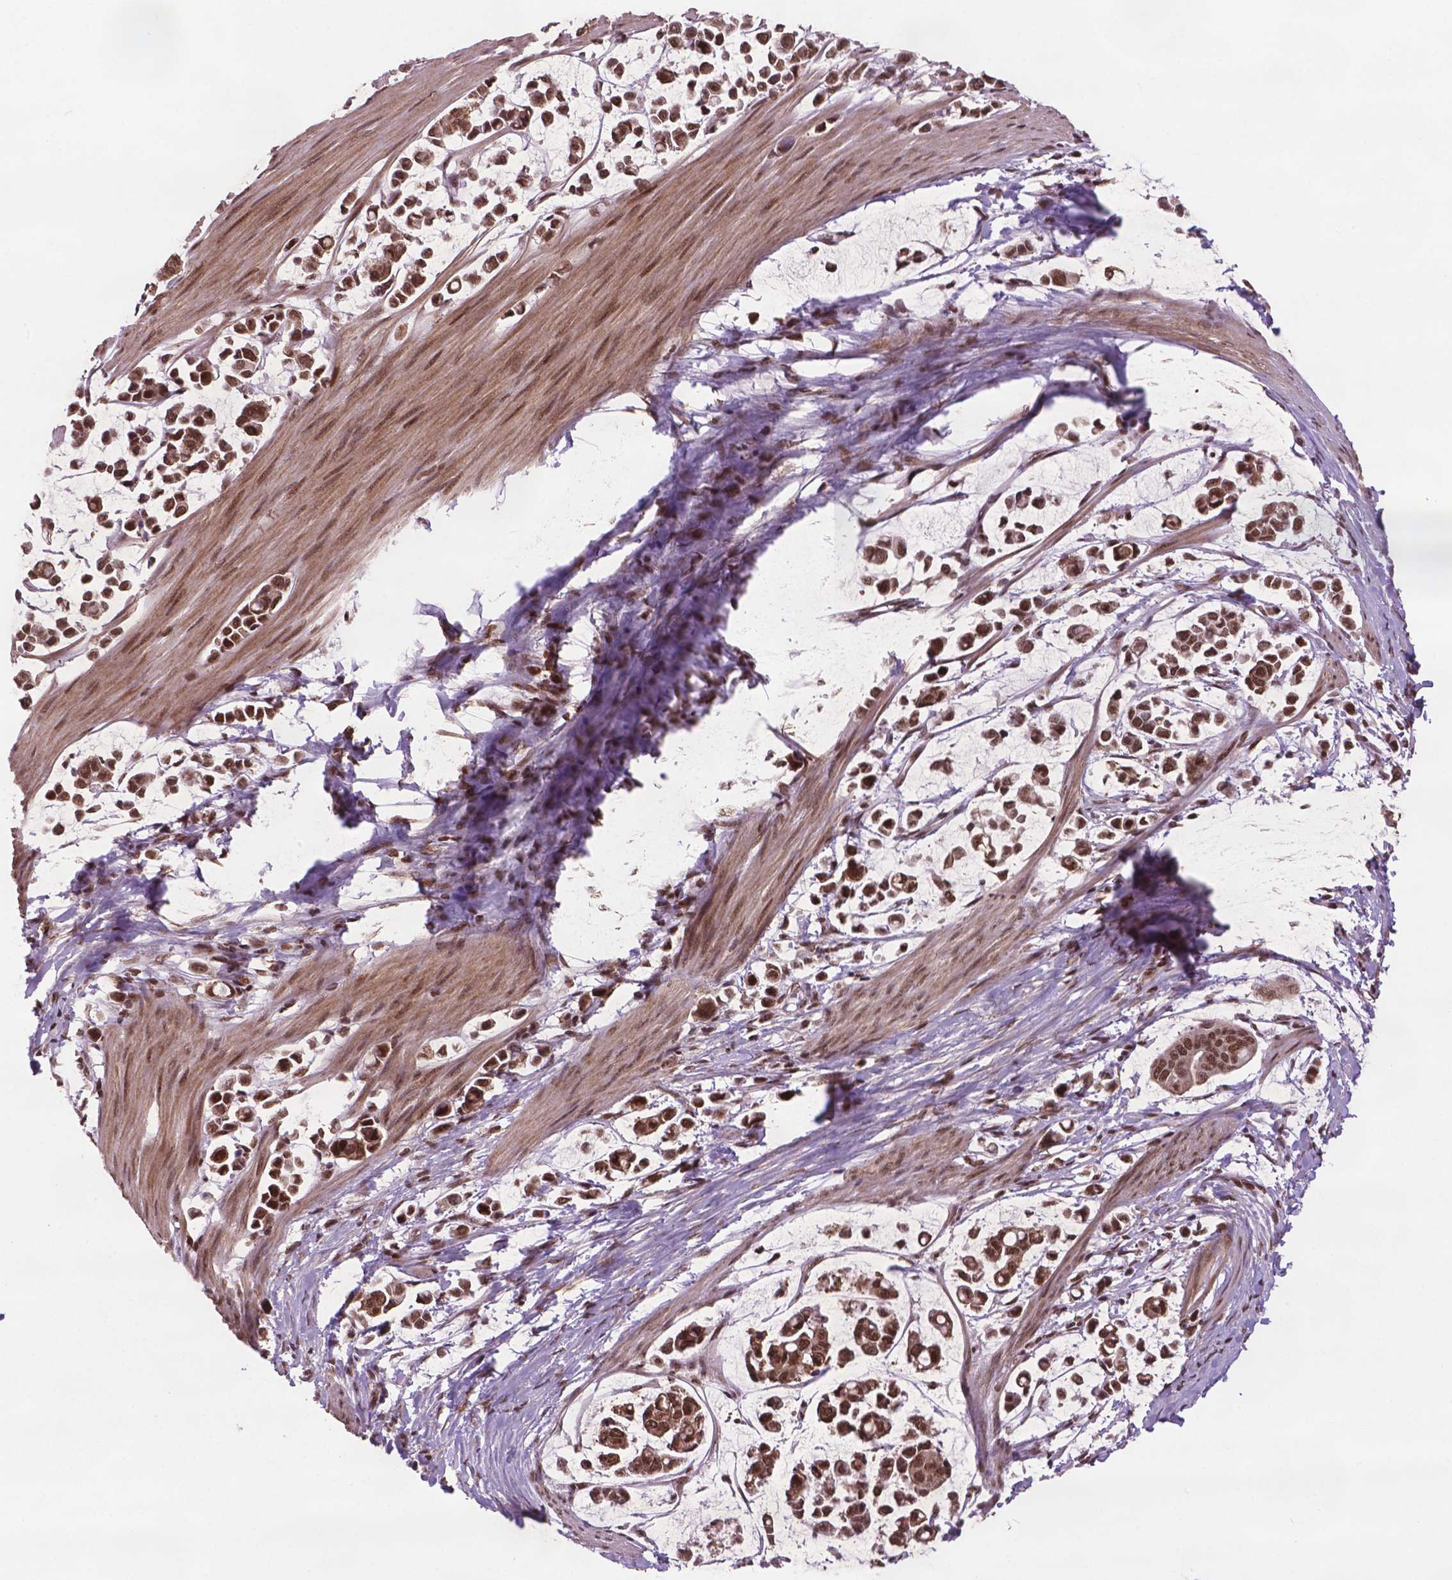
{"staining": {"intensity": "strong", "quantity": ">75%", "location": "nuclear"}, "tissue": "stomach cancer", "cell_type": "Tumor cells", "image_type": "cancer", "snomed": [{"axis": "morphology", "description": "Adenocarcinoma, NOS"}, {"axis": "topography", "description": "Stomach"}], "caption": "An image of human adenocarcinoma (stomach) stained for a protein shows strong nuclear brown staining in tumor cells.", "gene": "SIRT6", "patient": {"sex": "male", "age": 82}}